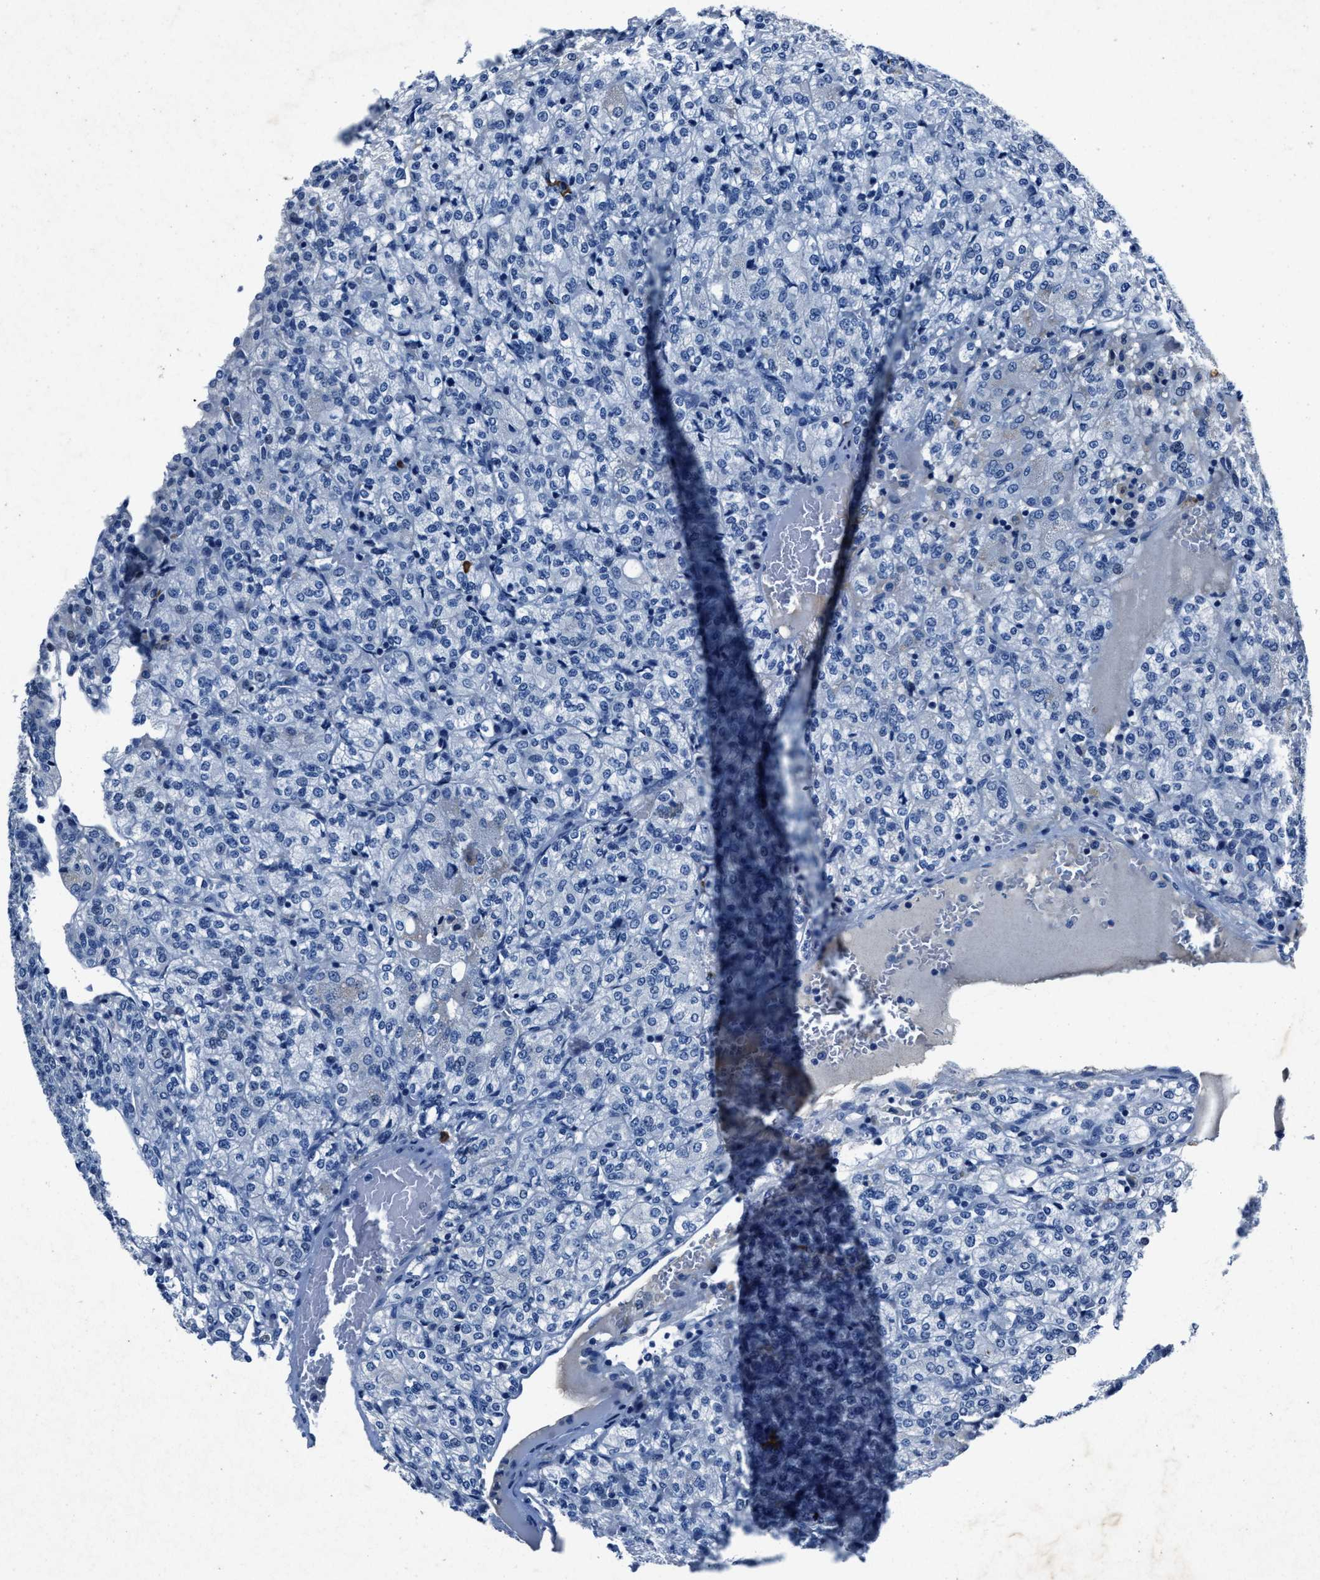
{"staining": {"intensity": "negative", "quantity": "none", "location": "none"}, "tissue": "renal cancer", "cell_type": "Tumor cells", "image_type": "cancer", "snomed": [{"axis": "morphology", "description": "Adenocarcinoma, NOS"}, {"axis": "topography", "description": "Kidney"}], "caption": "IHC of renal adenocarcinoma demonstrates no expression in tumor cells.", "gene": "NACAD", "patient": {"sex": "male", "age": 77}}